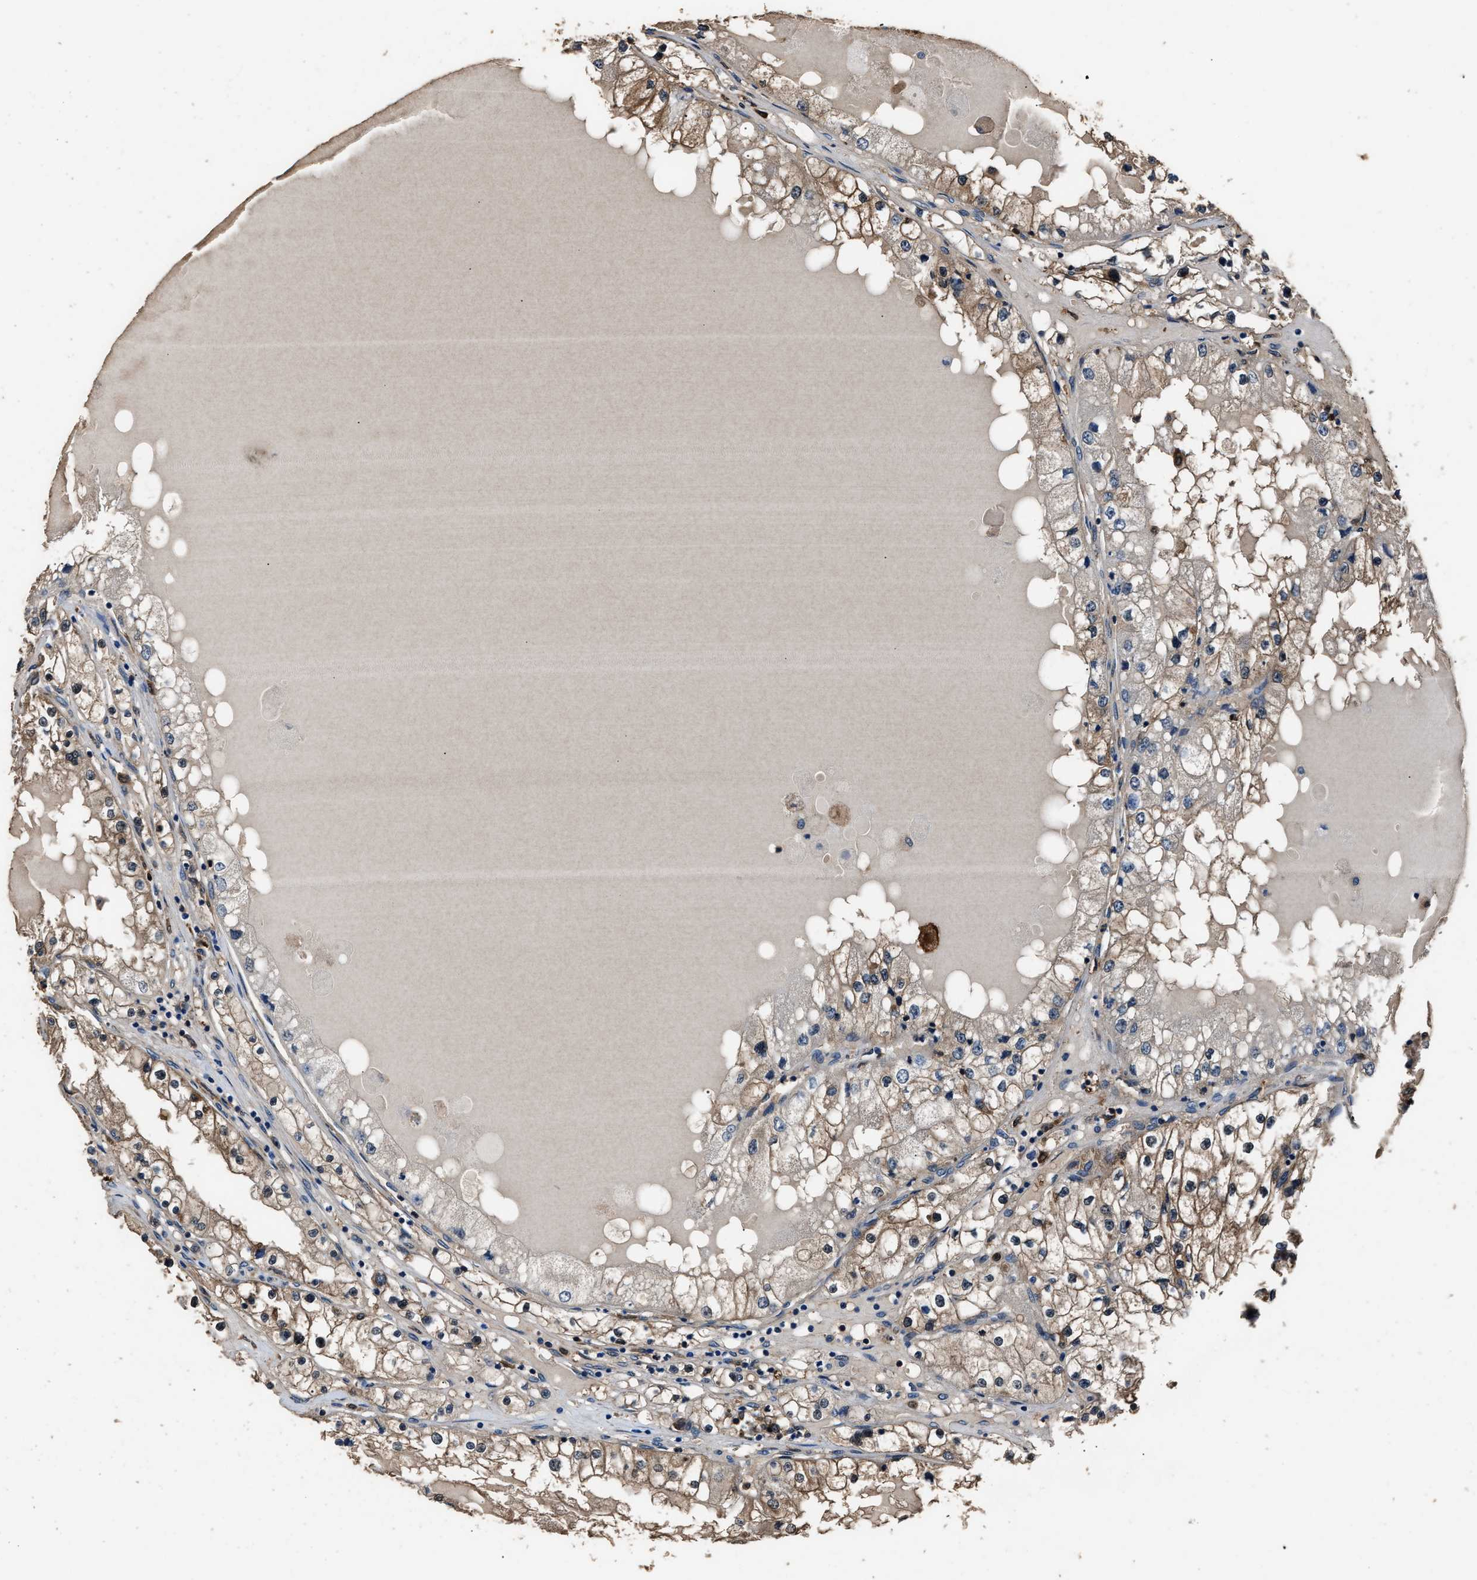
{"staining": {"intensity": "moderate", "quantity": ">75%", "location": "cytoplasmic/membranous"}, "tissue": "renal cancer", "cell_type": "Tumor cells", "image_type": "cancer", "snomed": [{"axis": "morphology", "description": "Adenocarcinoma, NOS"}, {"axis": "topography", "description": "Kidney"}], "caption": "Protein expression analysis of human renal cancer reveals moderate cytoplasmic/membranous staining in approximately >75% of tumor cells. (DAB (3,3'-diaminobenzidine) = brown stain, brightfield microscopy at high magnification).", "gene": "GSTP1", "patient": {"sex": "male", "age": 68}}